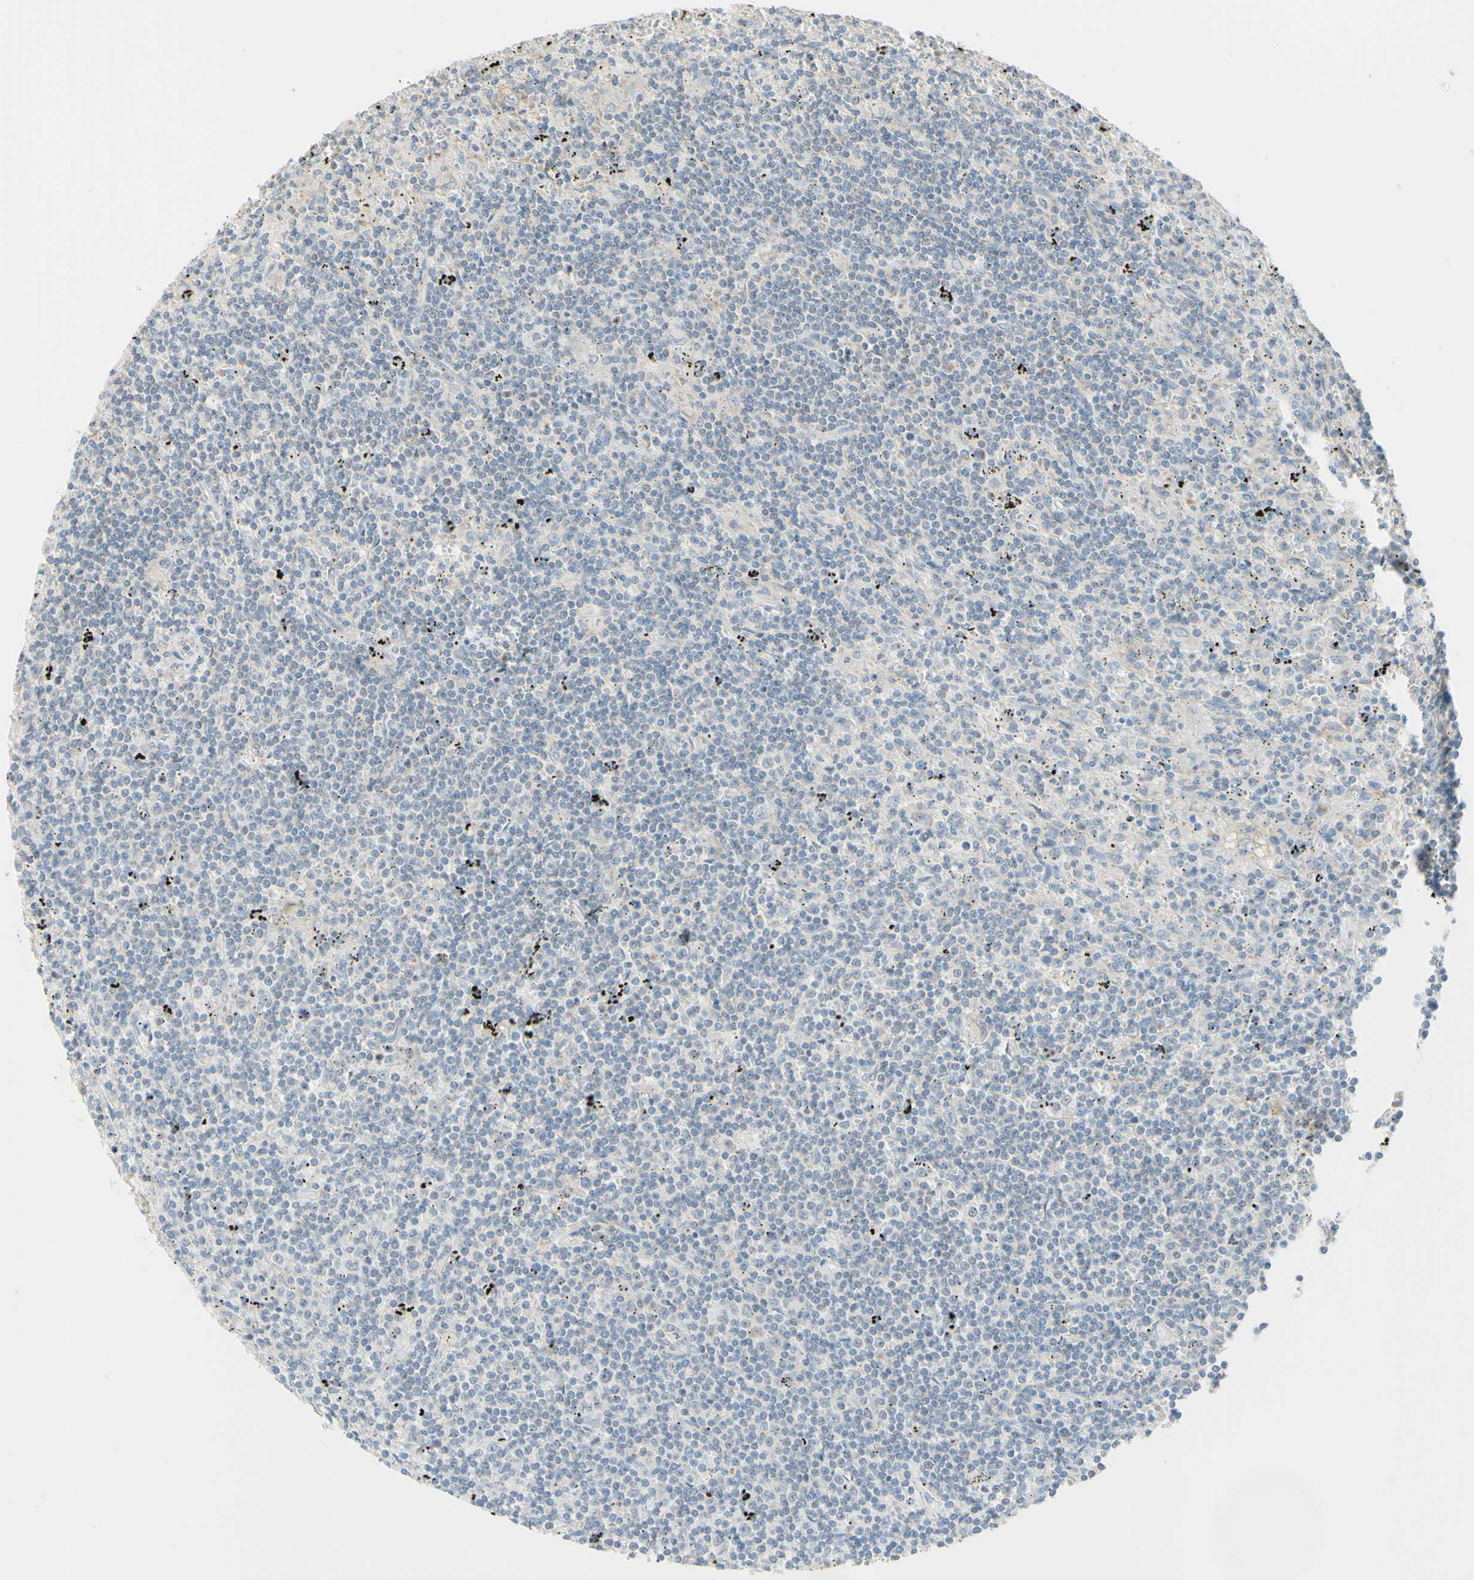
{"staining": {"intensity": "negative", "quantity": "none", "location": "none"}, "tissue": "lymphoma", "cell_type": "Tumor cells", "image_type": "cancer", "snomed": [{"axis": "morphology", "description": "Malignant lymphoma, non-Hodgkin's type, Low grade"}, {"axis": "topography", "description": "Spleen"}], "caption": "Immunohistochemistry photomicrograph of low-grade malignant lymphoma, non-Hodgkin's type stained for a protein (brown), which reveals no expression in tumor cells.", "gene": "ARMC10", "patient": {"sex": "male", "age": 76}}